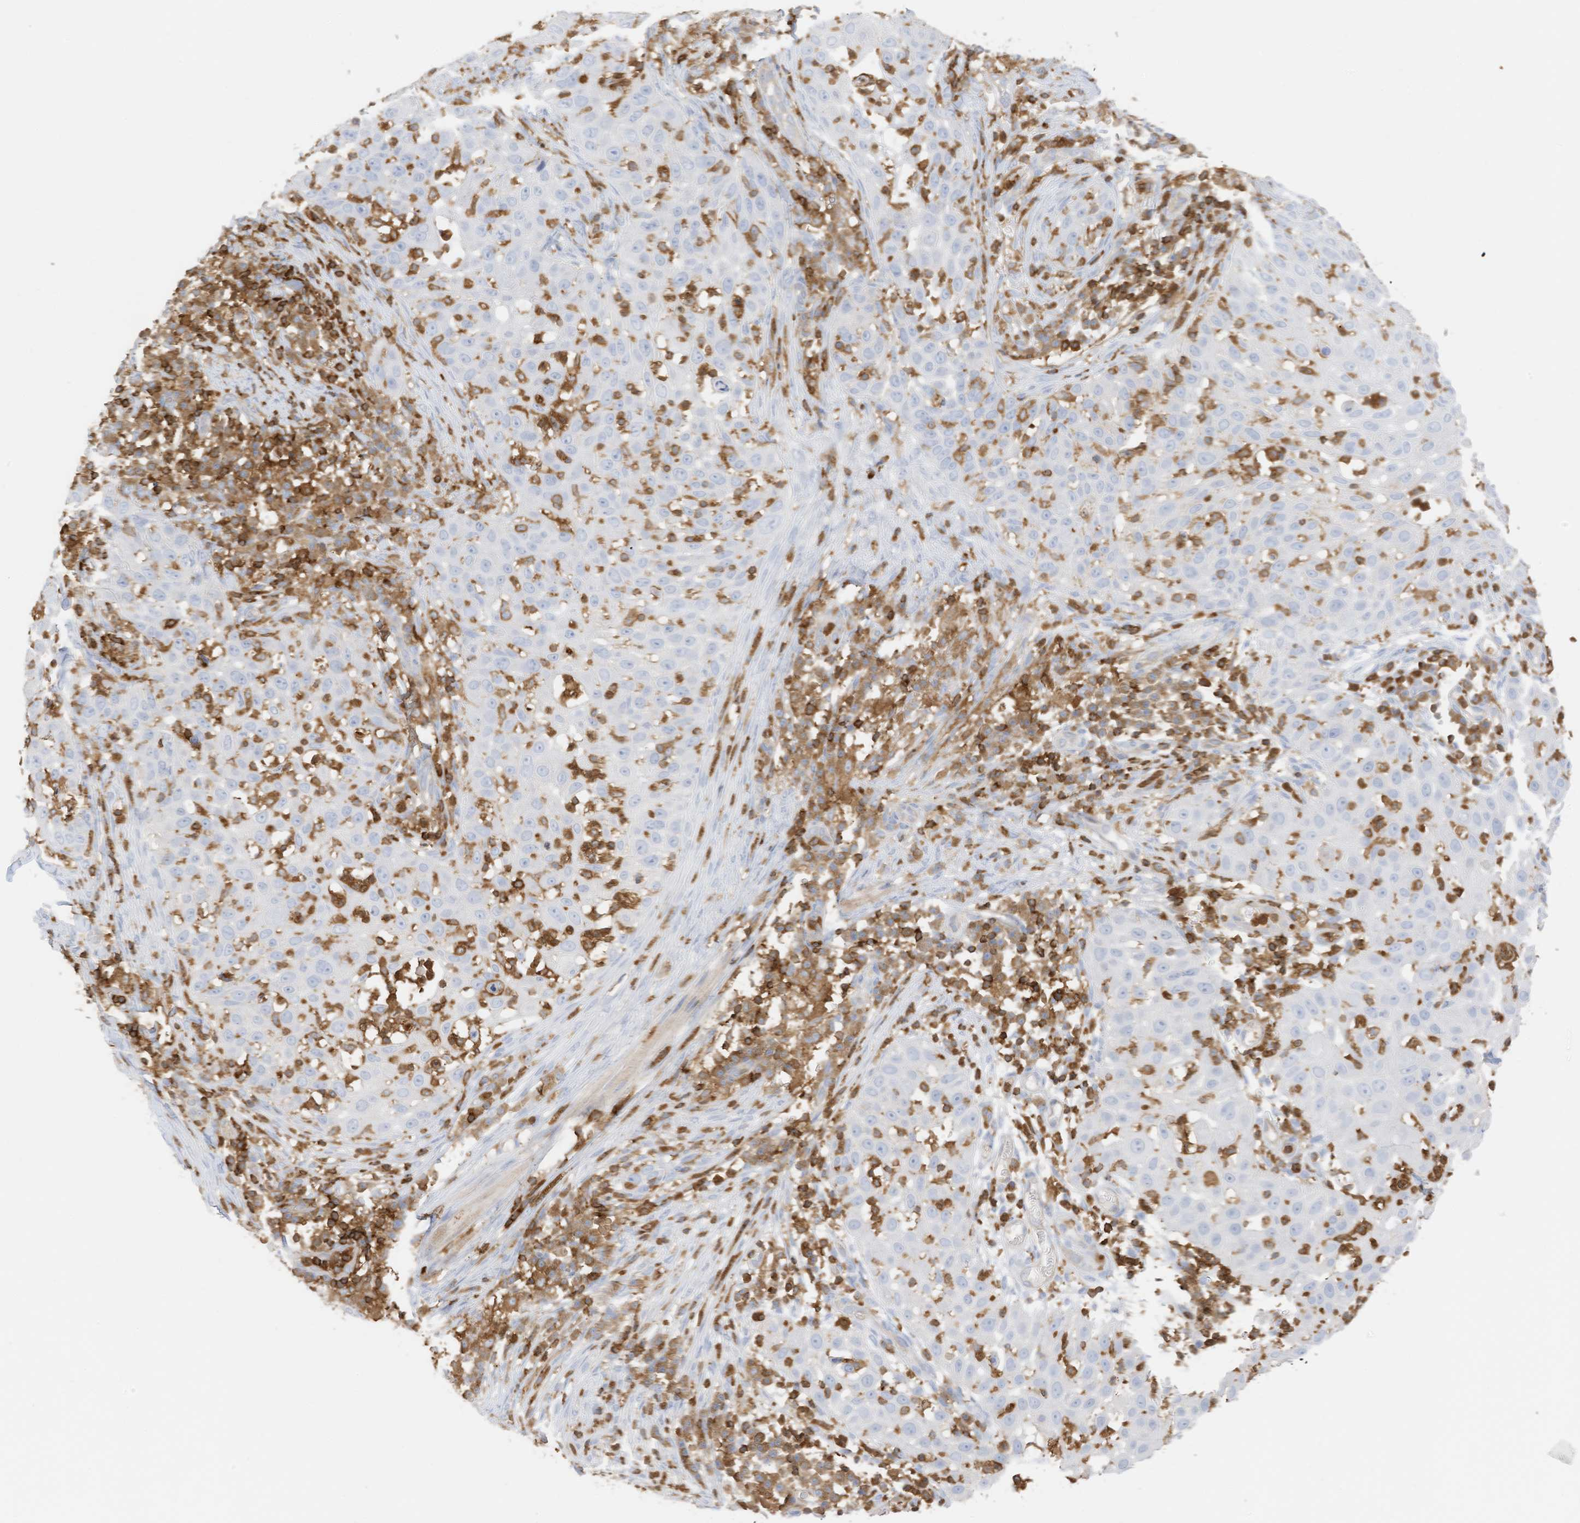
{"staining": {"intensity": "negative", "quantity": "none", "location": "none"}, "tissue": "skin cancer", "cell_type": "Tumor cells", "image_type": "cancer", "snomed": [{"axis": "morphology", "description": "Squamous cell carcinoma, NOS"}, {"axis": "topography", "description": "Skin"}], "caption": "The photomicrograph exhibits no significant staining in tumor cells of skin squamous cell carcinoma.", "gene": "ARHGAP25", "patient": {"sex": "female", "age": 44}}